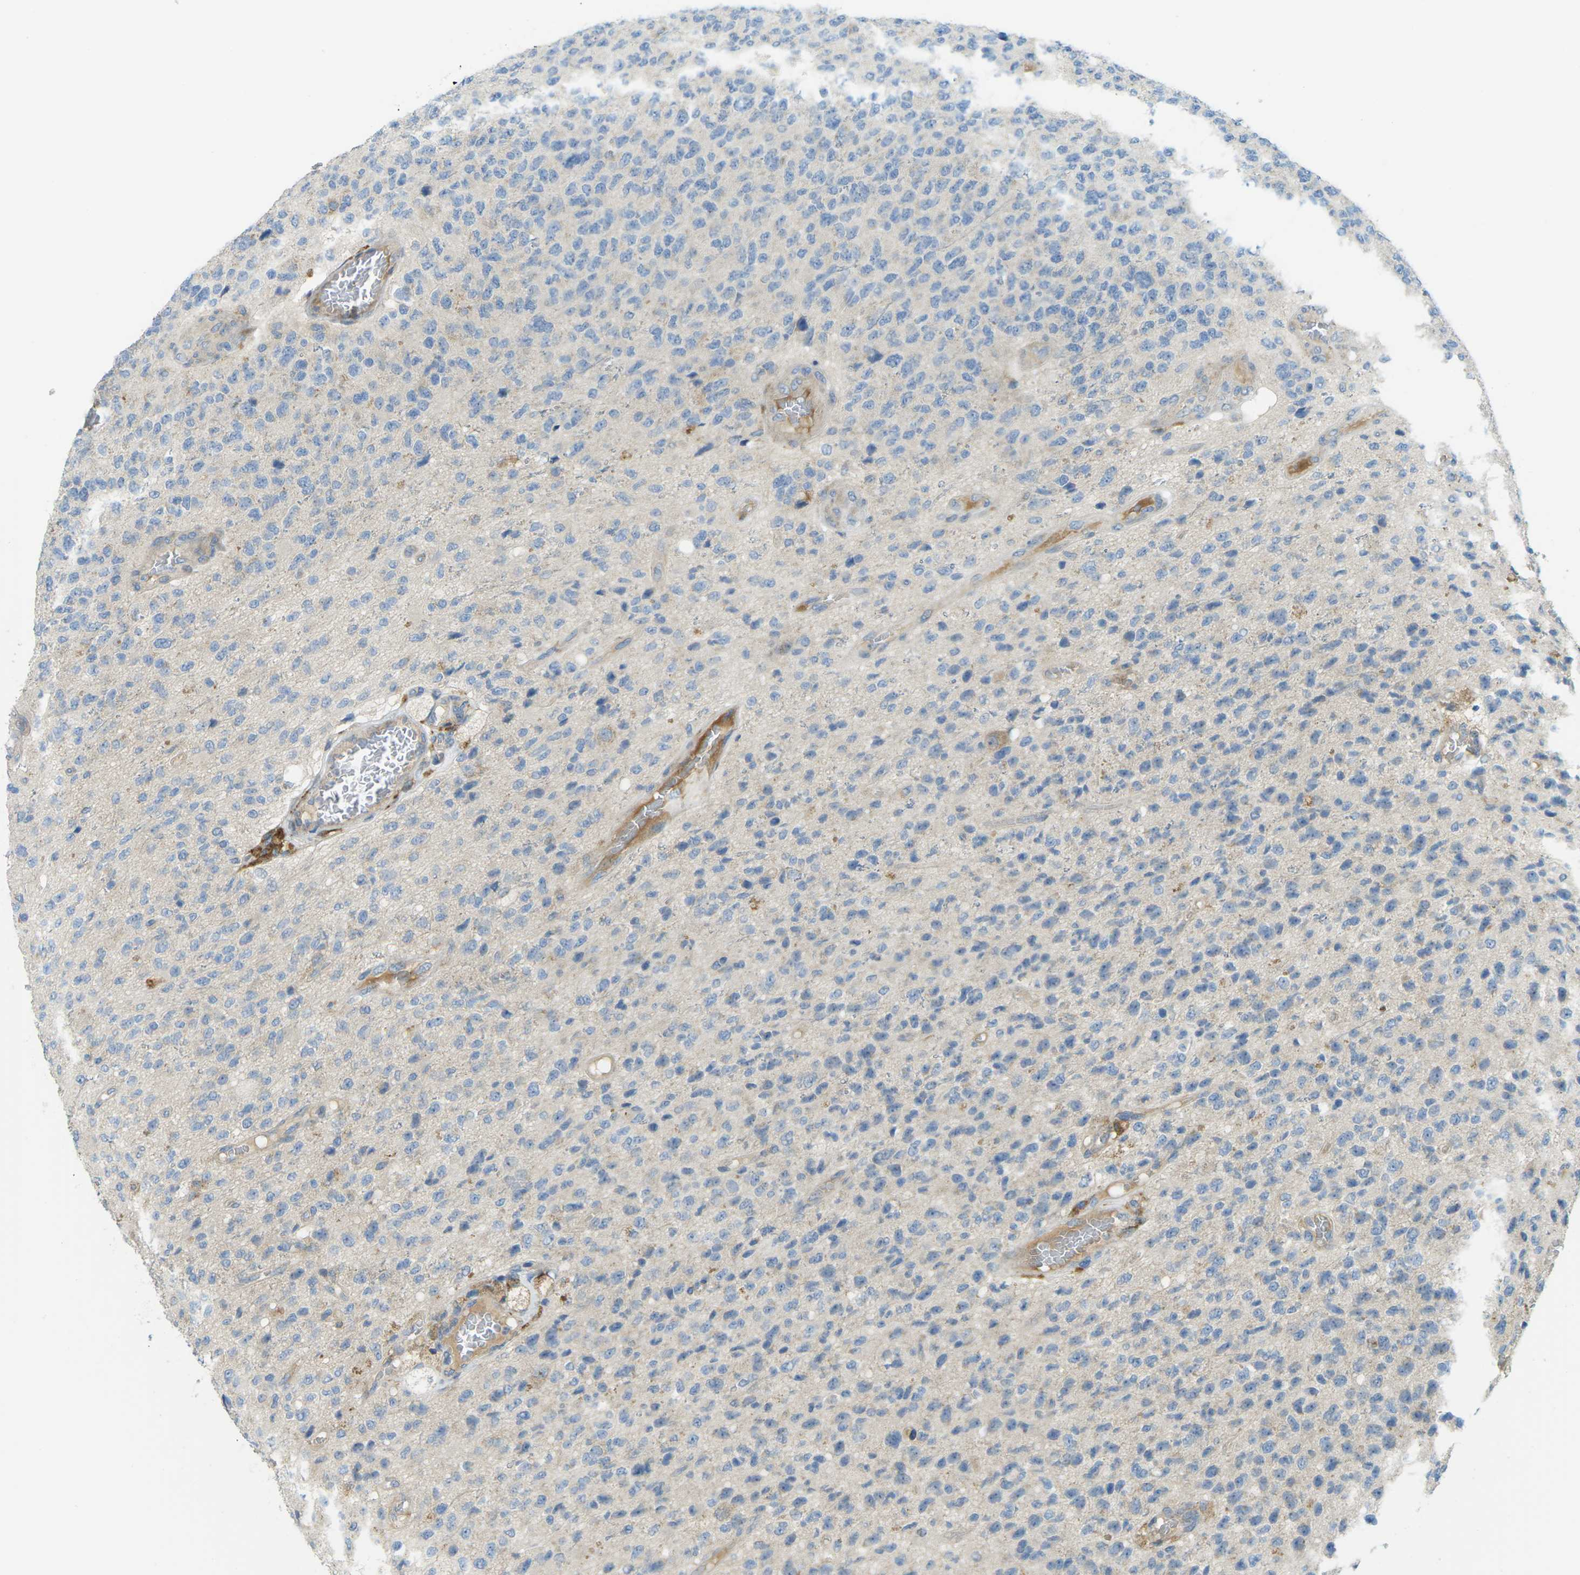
{"staining": {"intensity": "negative", "quantity": "none", "location": "none"}, "tissue": "glioma", "cell_type": "Tumor cells", "image_type": "cancer", "snomed": [{"axis": "morphology", "description": "Glioma, malignant, High grade"}, {"axis": "topography", "description": "pancreas cauda"}], "caption": "Micrograph shows no significant protein positivity in tumor cells of malignant high-grade glioma.", "gene": "MYLK4", "patient": {"sex": "male", "age": 60}}